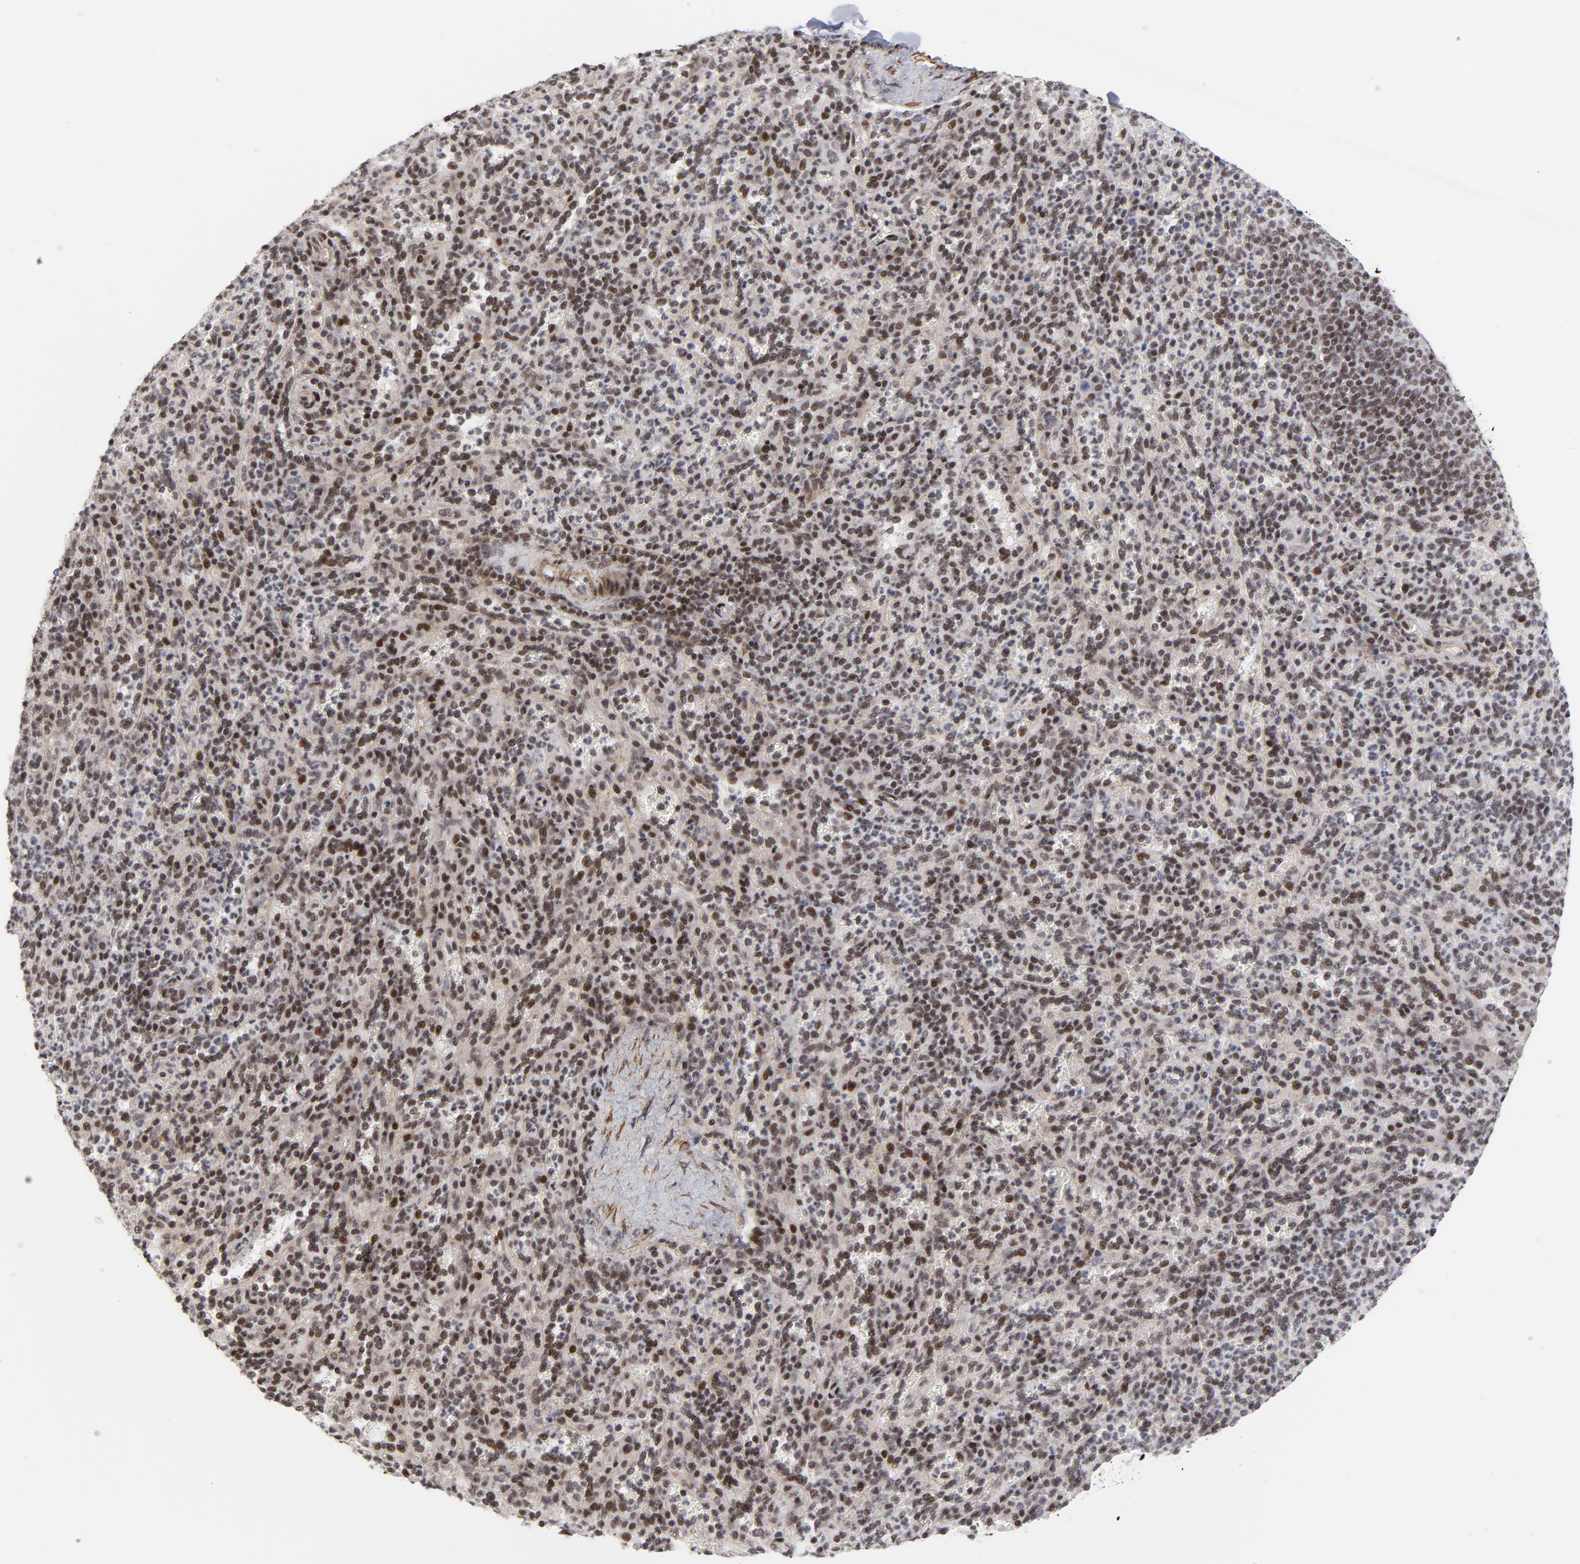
{"staining": {"intensity": "strong", "quantity": ">75%", "location": "nuclear"}, "tissue": "spleen", "cell_type": "Cells in red pulp", "image_type": "normal", "snomed": [{"axis": "morphology", "description": "Normal tissue, NOS"}, {"axis": "topography", "description": "Spleen"}], "caption": "Spleen stained with a protein marker shows strong staining in cells in red pulp.", "gene": "CTCF", "patient": {"sex": "male", "age": 36}}